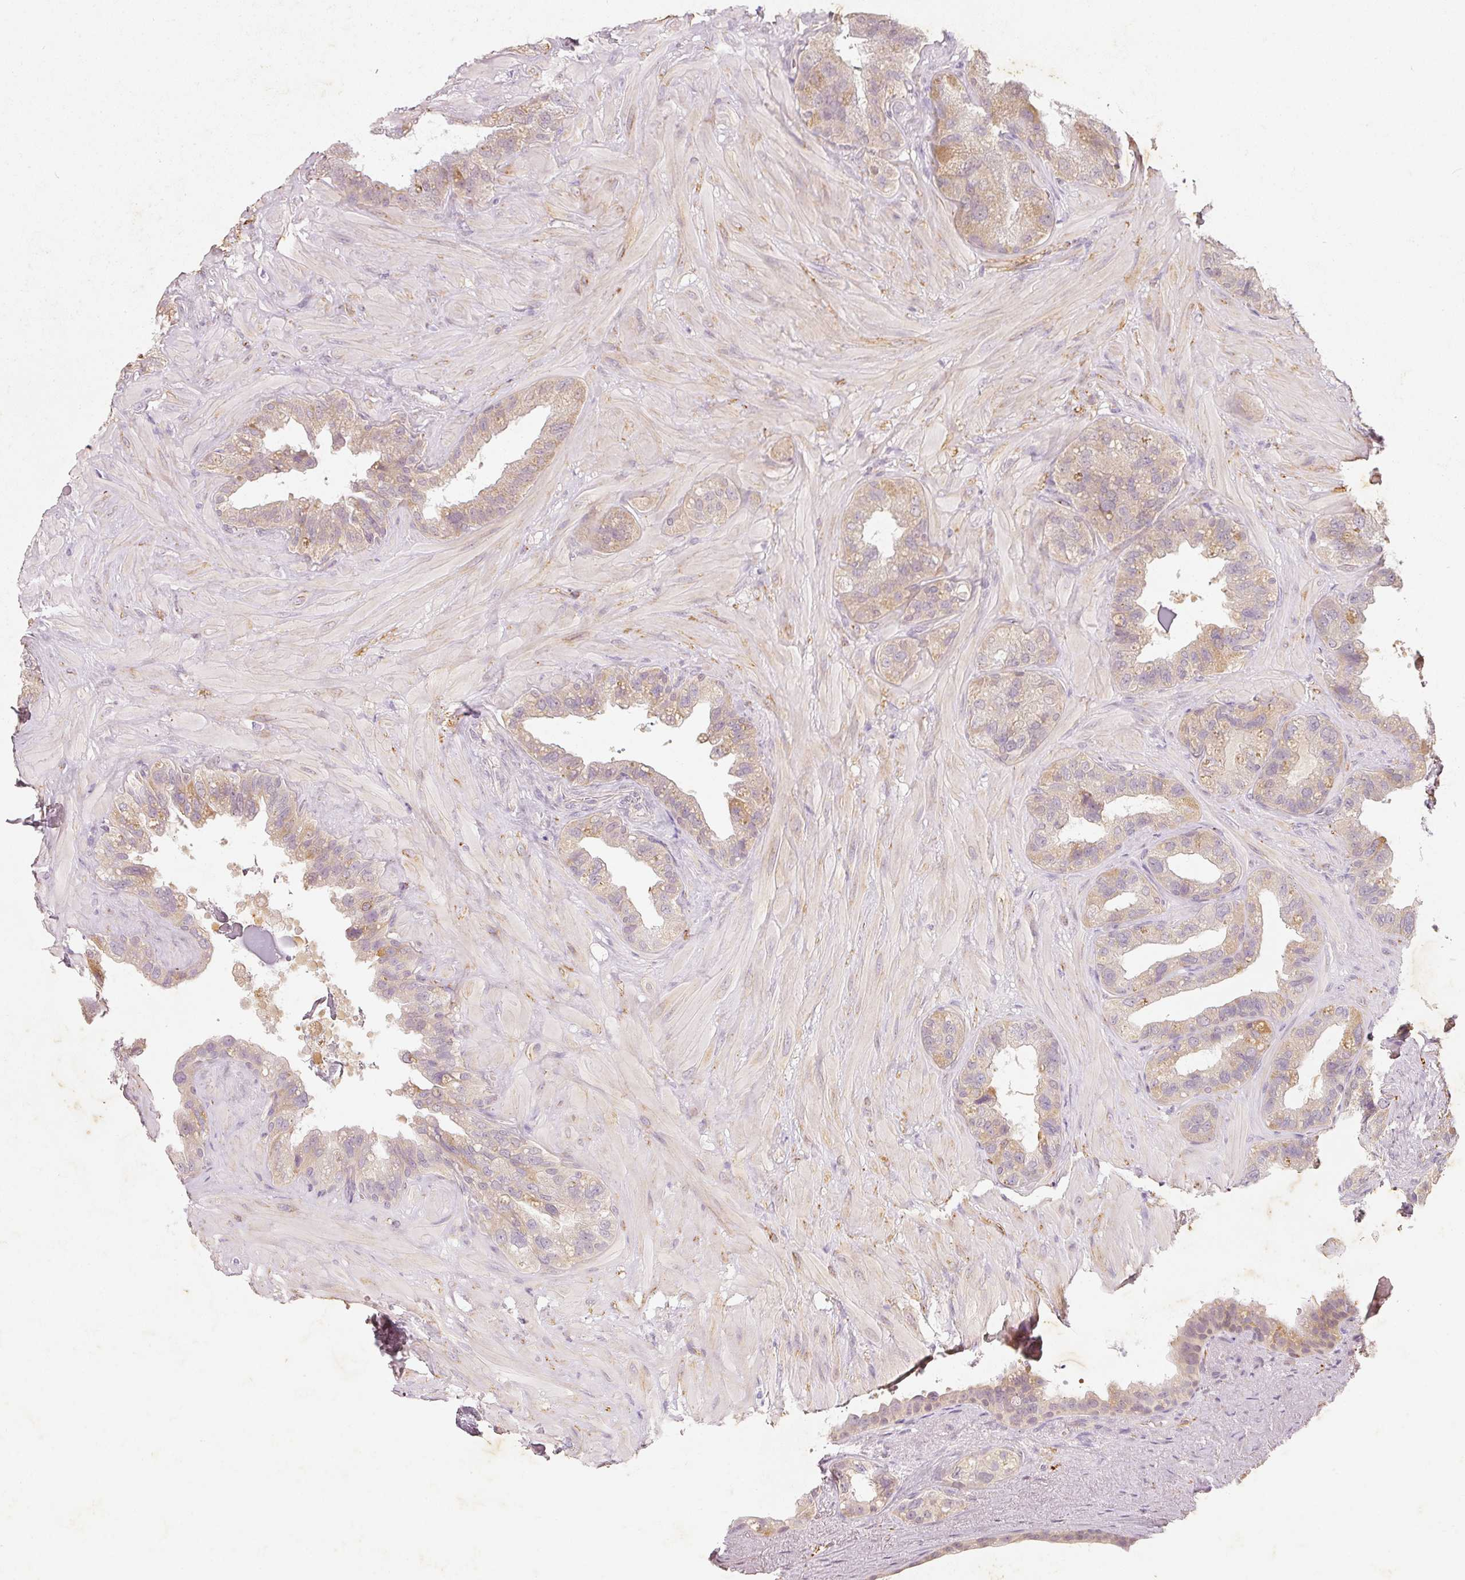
{"staining": {"intensity": "weak", "quantity": "25%-75%", "location": "cytoplasmic/membranous"}, "tissue": "seminal vesicle", "cell_type": "Glandular cells", "image_type": "normal", "snomed": [{"axis": "morphology", "description": "Normal tissue, NOS"}, {"axis": "topography", "description": "Seminal veicle"}, {"axis": "topography", "description": "Peripheral nerve tissue"}], "caption": "Weak cytoplasmic/membranous expression for a protein is present in about 25%-75% of glandular cells of benign seminal vesicle using IHC.", "gene": "RGL2", "patient": {"sex": "male", "age": 76}}